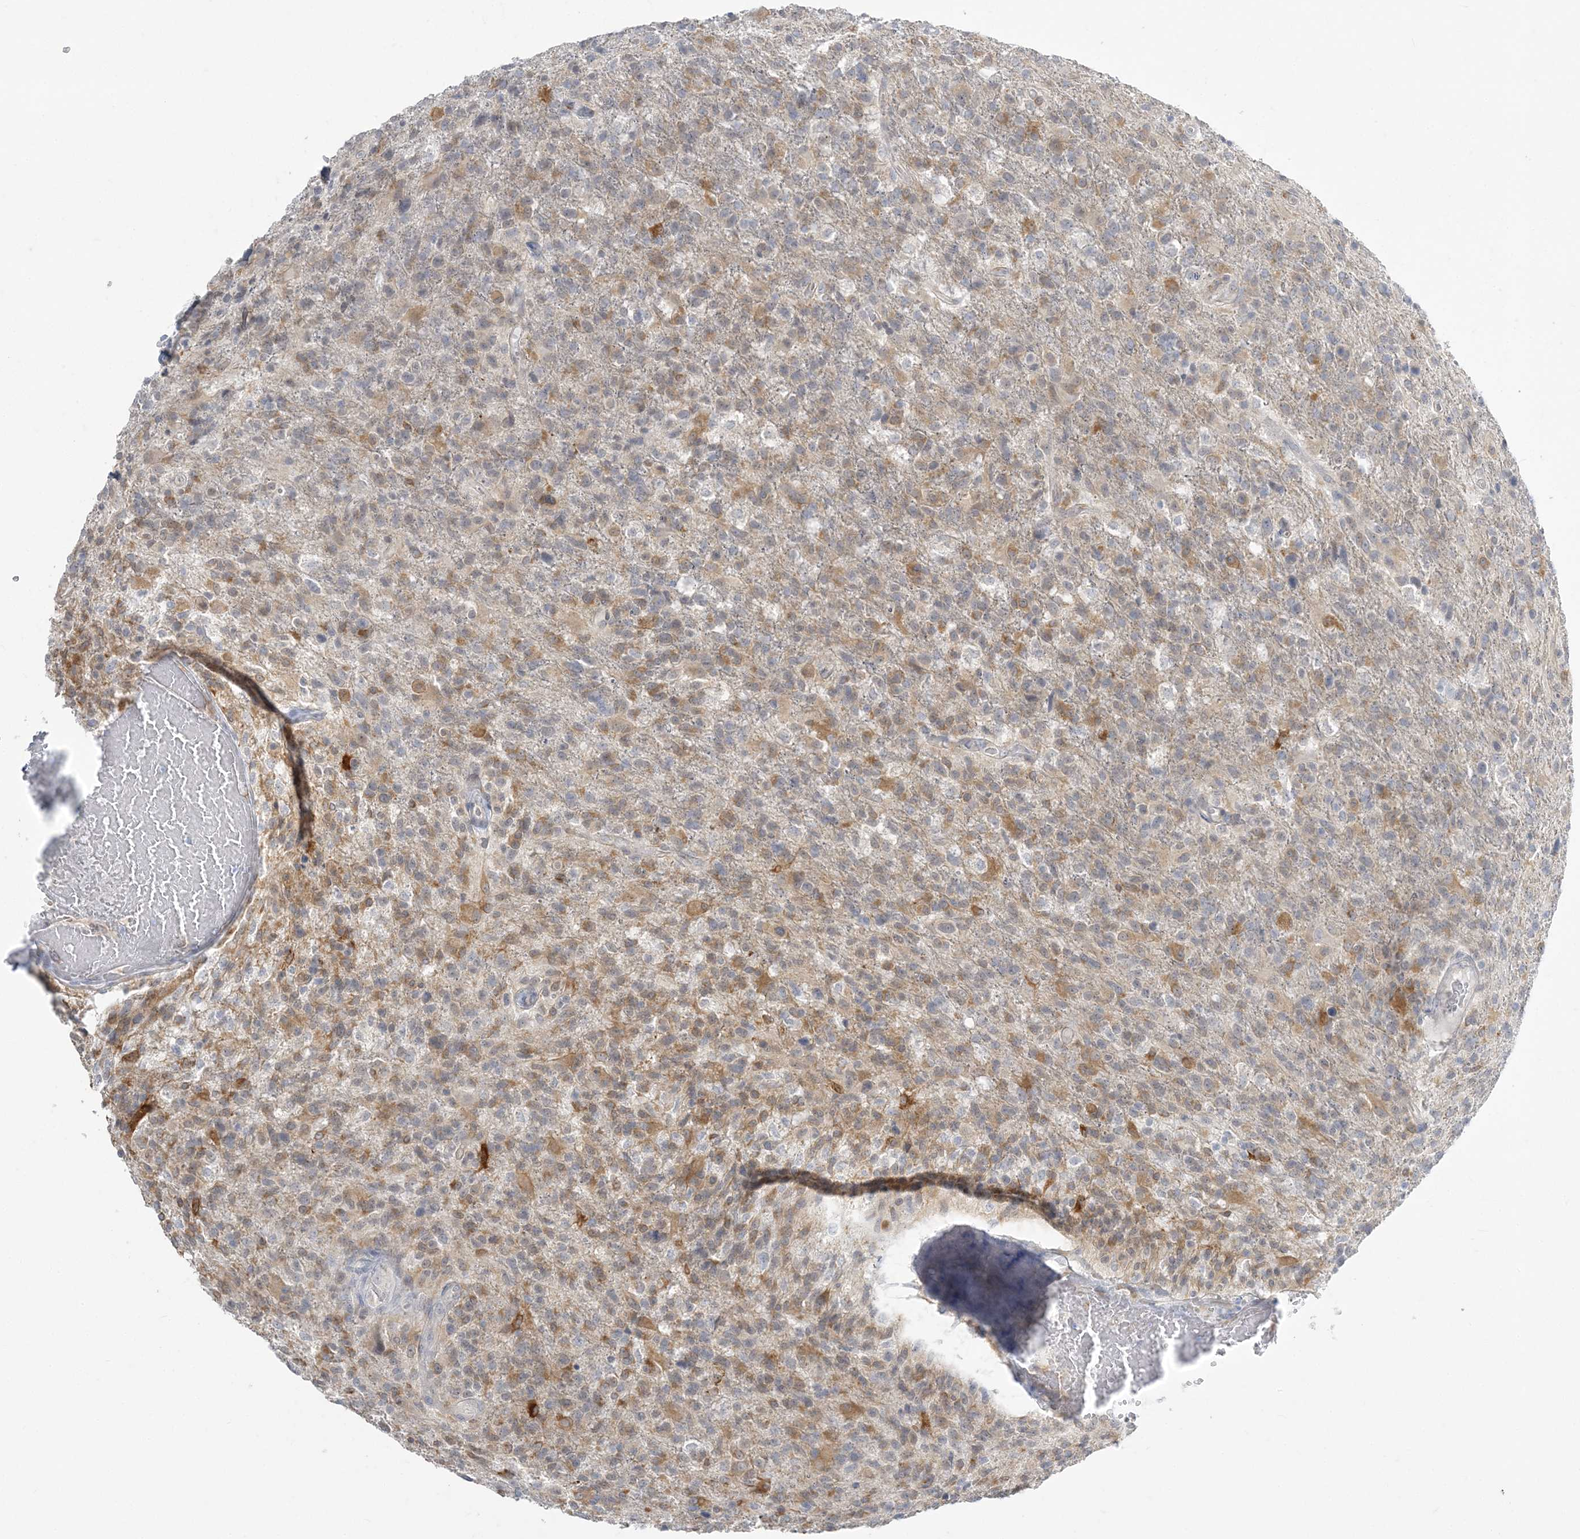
{"staining": {"intensity": "moderate", "quantity": "<25%", "location": "cytoplasmic/membranous"}, "tissue": "glioma", "cell_type": "Tumor cells", "image_type": "cancer", "snomed": [{"axis": "morphology", "description": "Glioma, malignant, High grade"}, {"axis": "topography", "description": "Brain"}], "caption": "Immunohistochemistry of human glioma shows low levels of moderate cytoplasmic/membranous staining in approximately <25% of tumor cells. (Brightfield microscopy of DAB IHC at high magnification).", "gene": "ZC3H6", "patient": {"sex": "male", "age": 72}}